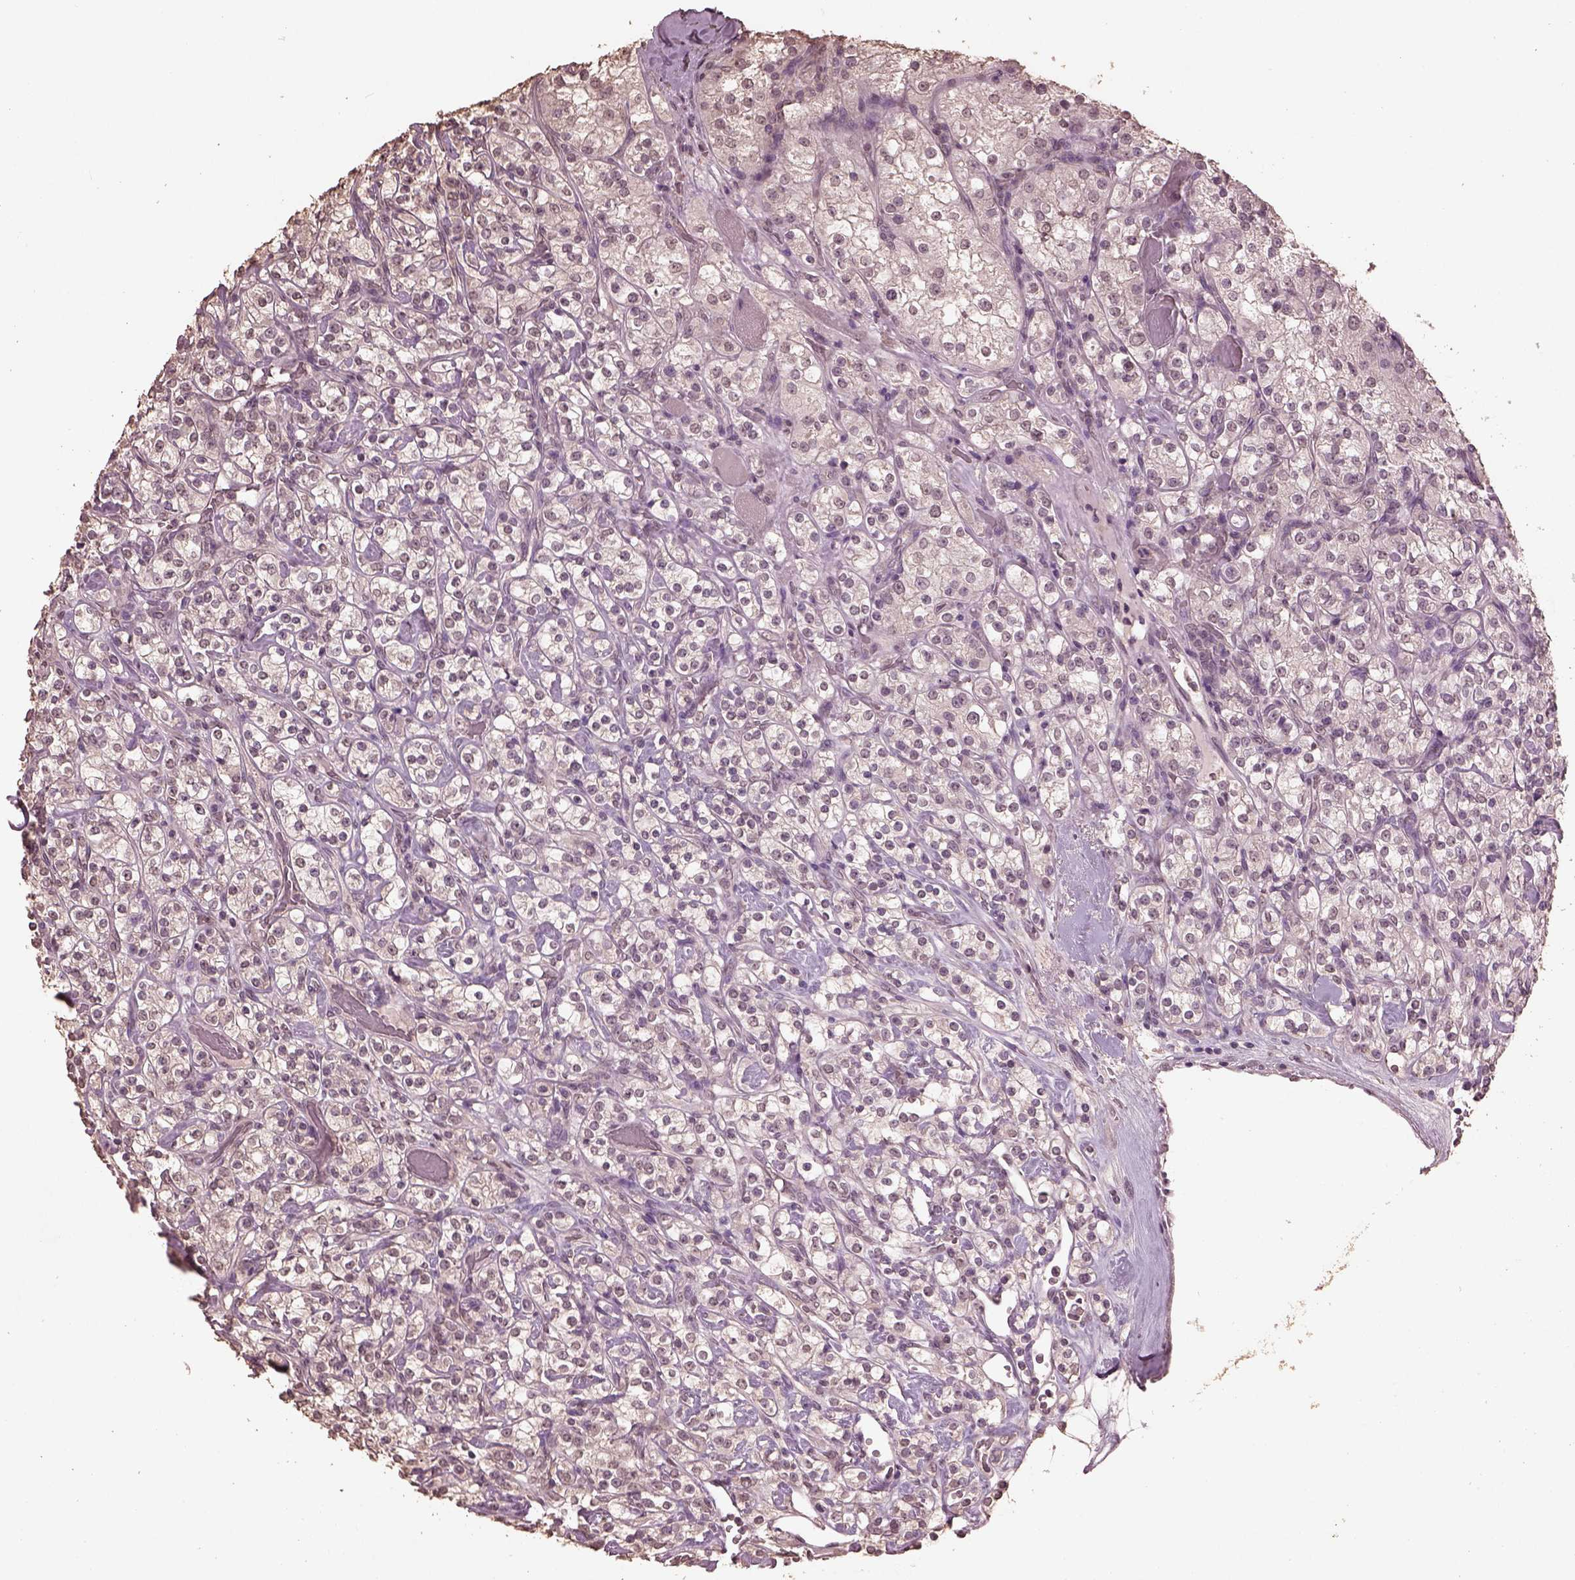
{"staining": {"intensity": "negative", "quantity": "none", "location": "none"}, "tissue": "renal cancer", "cell_type": "Tumor cells", "image_type": "cancer", "snomed": [{"axis": "morphology", "description": "Adenocarcinoma, NOS"}, {"axis": "topography", "description": "Kidney"}], "caption": "Immunohistochemistry (IHC) image of neoplastic tissue: human renal adenocarcinoma stained with DAB (3,3'-diaminobenzidine) exhibits no significant protein positivity in tumor cells.", "gene": "CPT1C", "patient": {"sex": "male", "age": 77}}